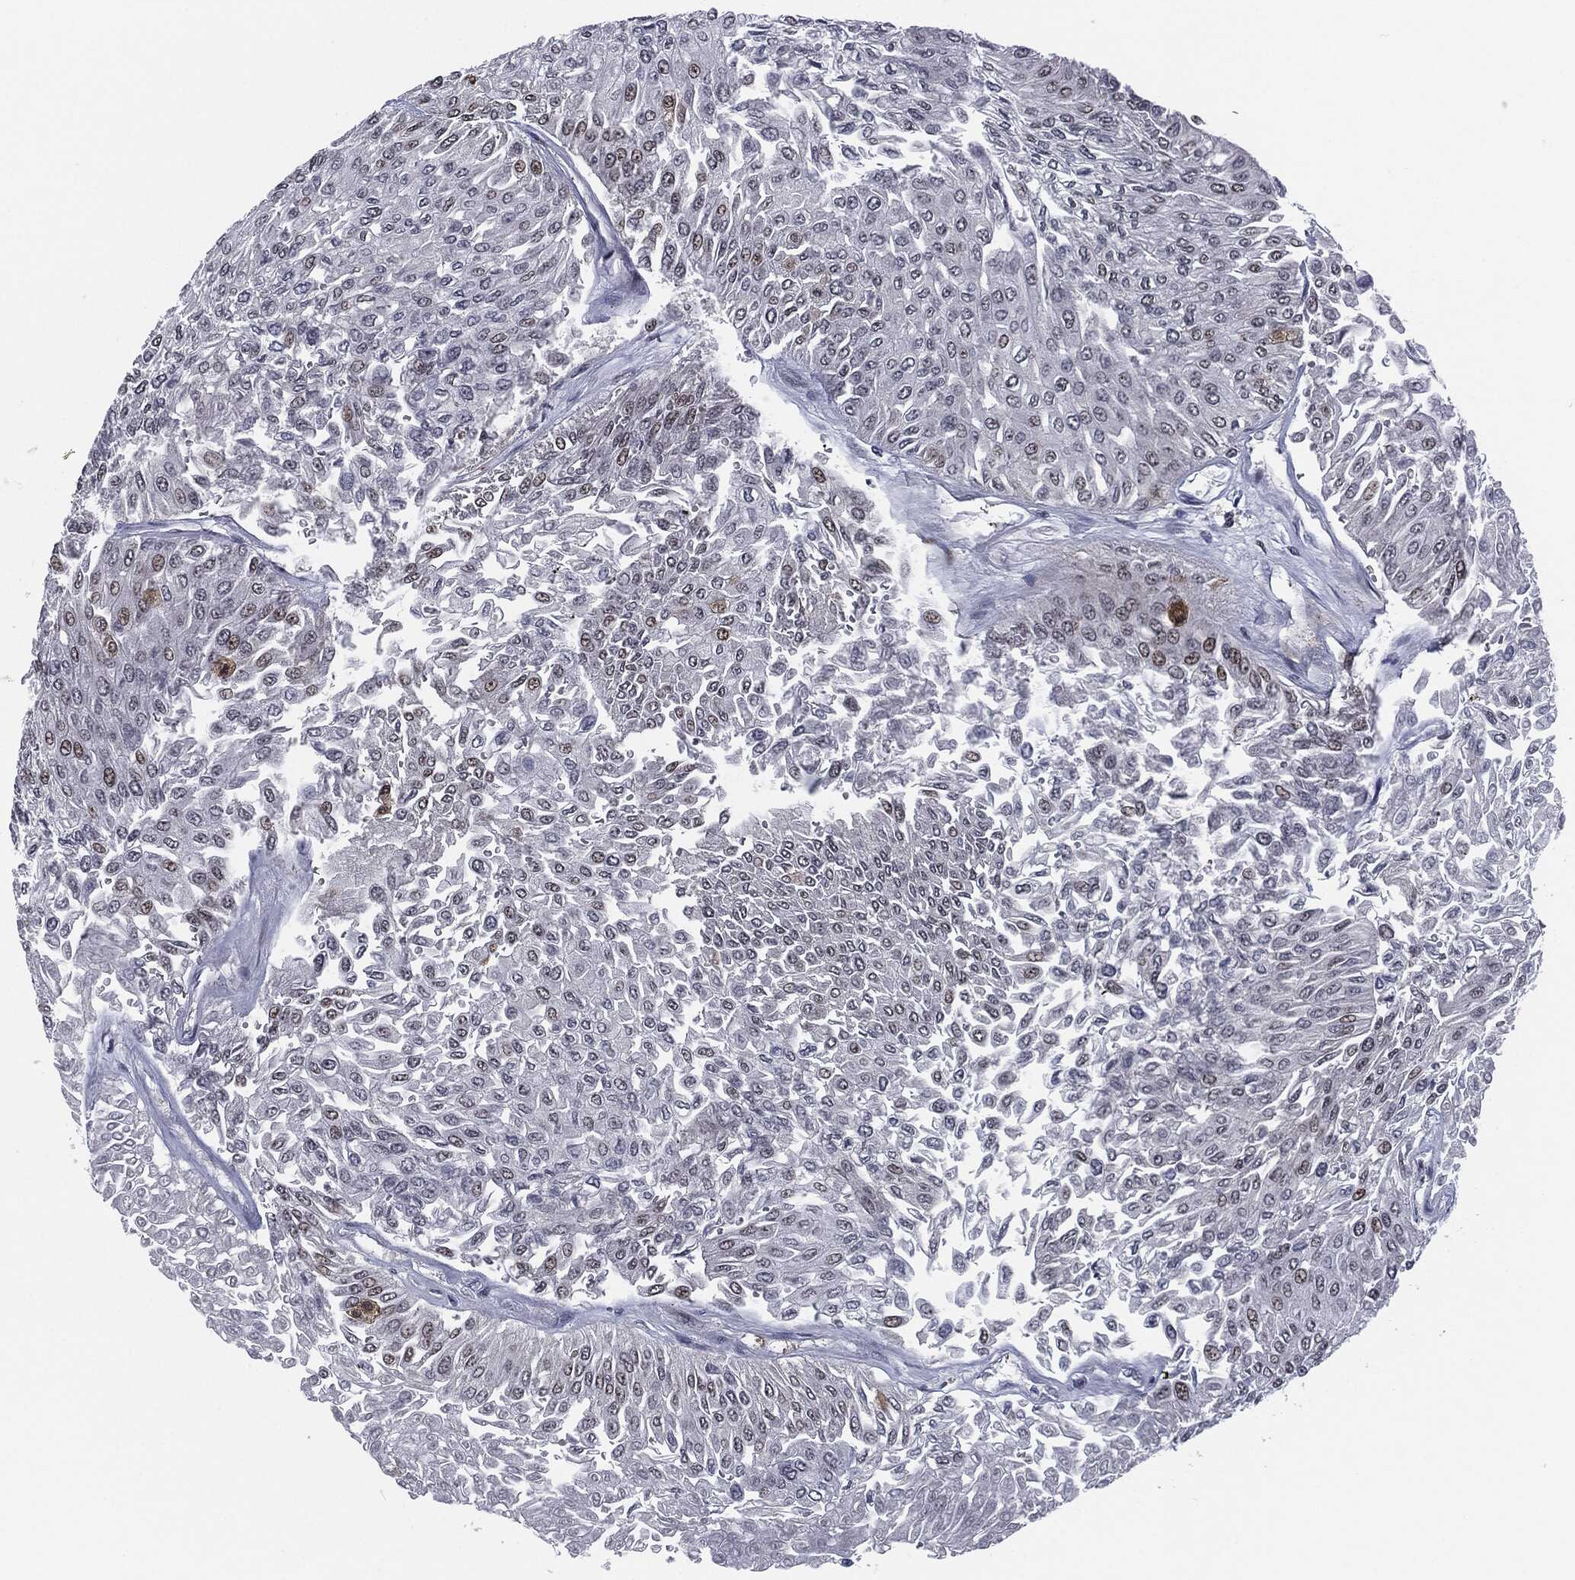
{"staining": {"intensity": "moderate", "quantity": "<25%", "location": "nuclear"}, "tissue": "urothelial cancer", "cell_type": "Tumor cells", "image_type": "cancer", "snomed": [{"axis": "morphology", "description": "Urothelial carcinoma, Low grade"}, {"axis": "topography", "description": "Urinary bladder"}], "caption": "A micrograph showing moderate nuclear staining in approximately <25% of tumor cells in urothelial cancer, as visualized by brown immunohistochemical staining.", "gene": "AKT2", "patient": {"sex": "male", "age": 67}}